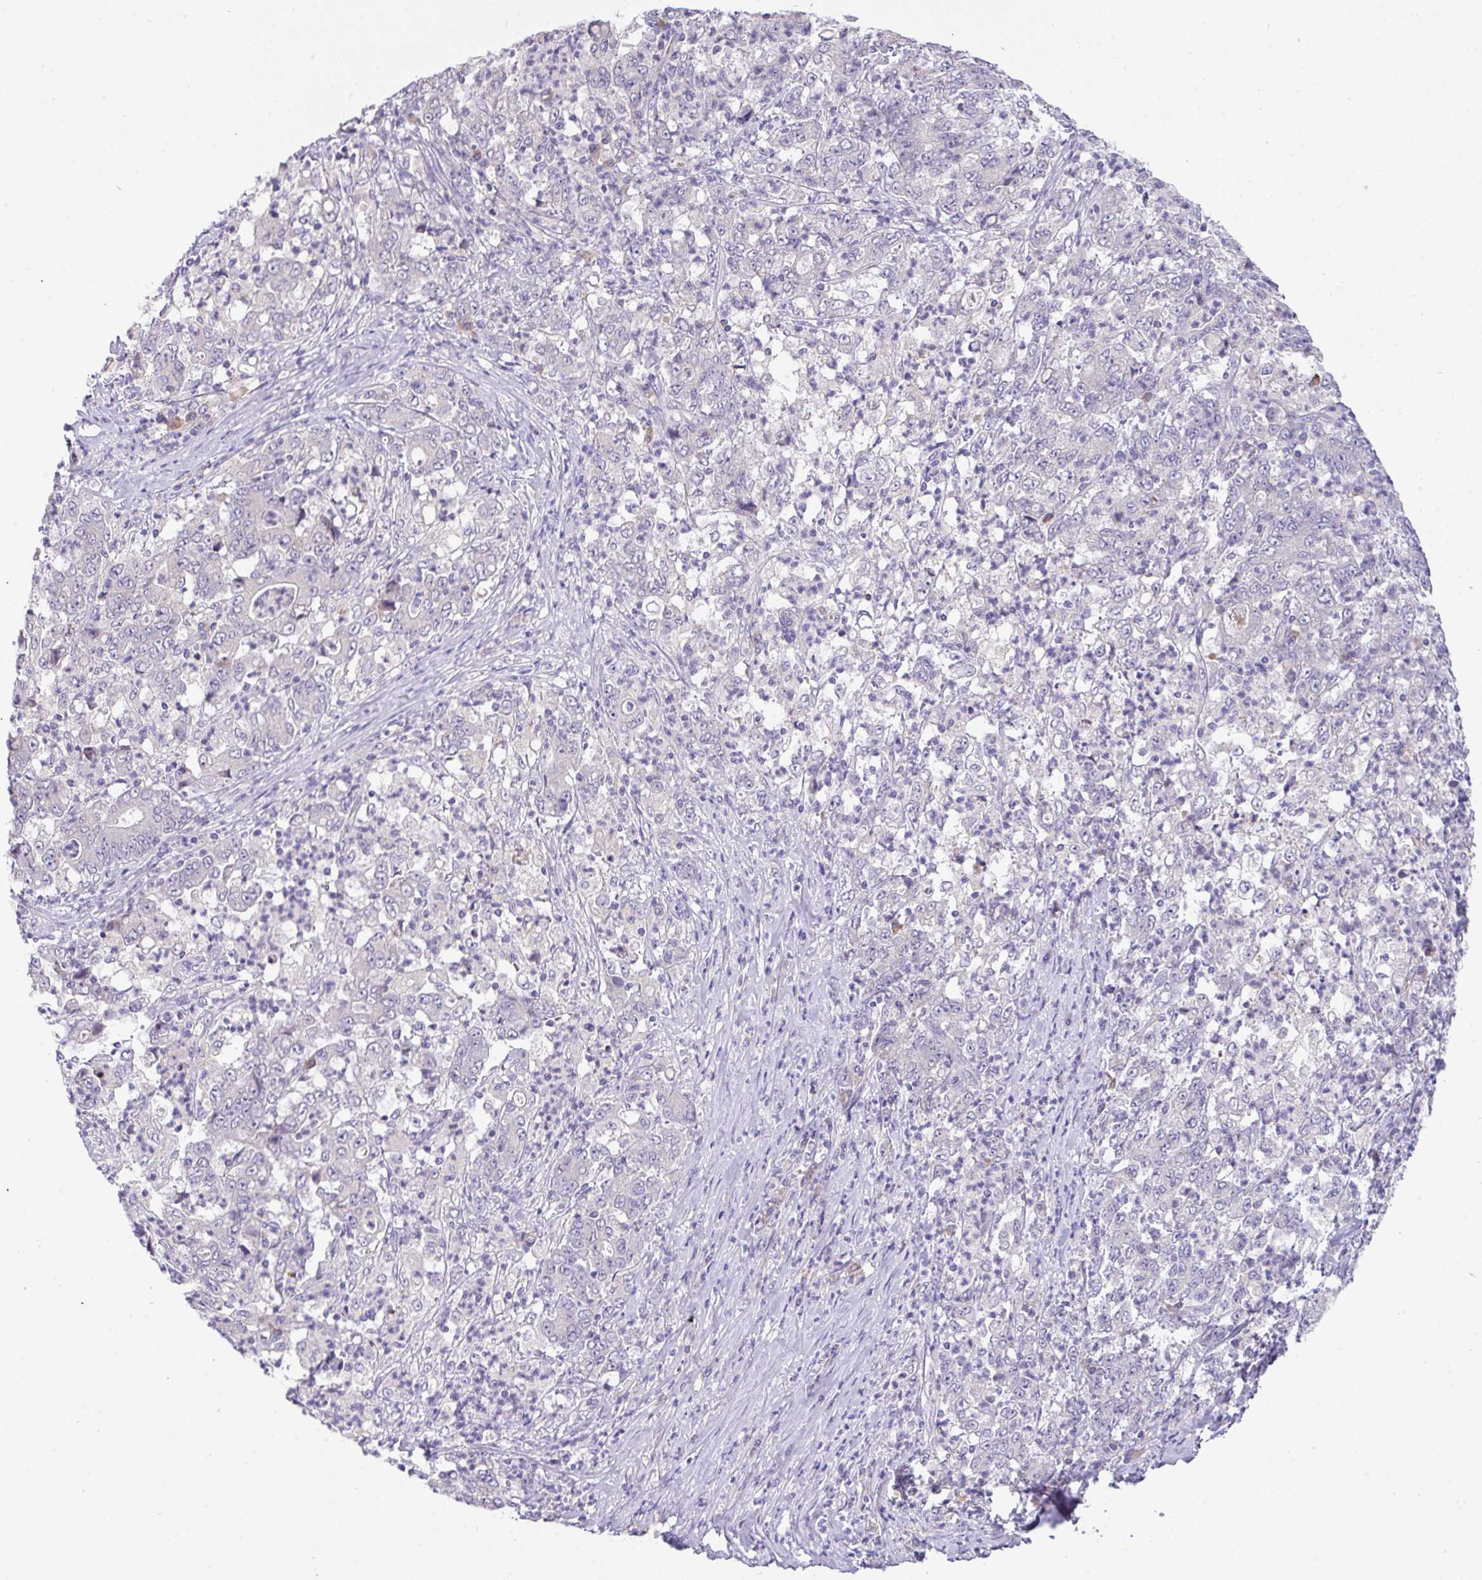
{"staining": {"intensity": "negative", "quantity": "none", "location": "none"}, "tissue": "stomach cancer", "cell_type": "Tumor cells", "image_type": "cancer", "snomed": [{"axis": "morphology", "description": "Adenocarcinoma, NOS"}, {"axis": "topography", "description": "Stomach, lower"}], "caption": "A histopathology image of human stomach adenocarcinoma is negative for staining in tumor cells.", "gene": "ZNF581", "patient": {"sex": "female", "age": 71}}